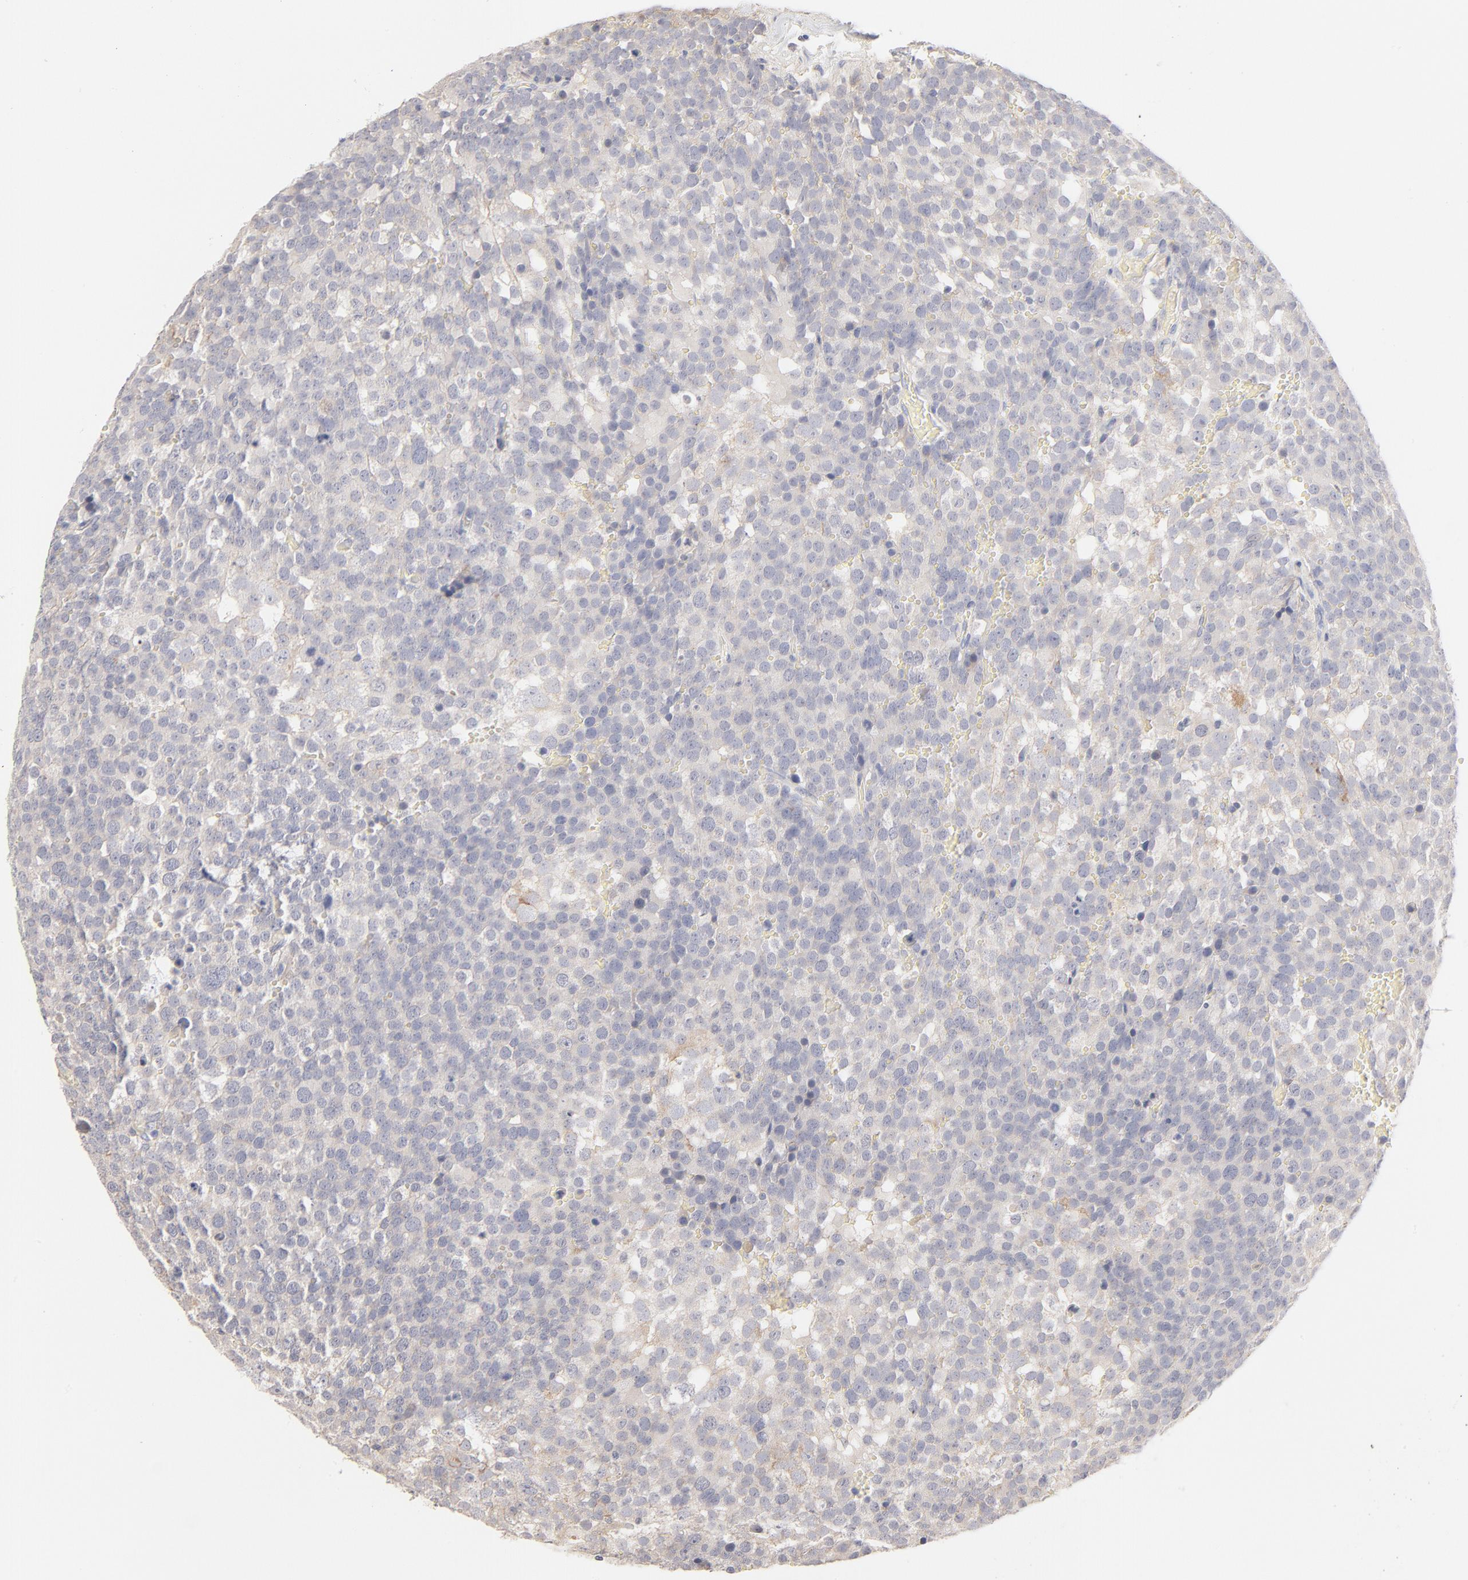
{"staining": {"intensity": "negative", "quantity": "none", "location": "none"}, "tissue": "testis cancer", "cell_type": "Tumor cells", "image_type": "cancer", "snomed": [{"axis": "morphology", "description": "Seminoma, NOS"}, {"axis": "topography", "description": "Testis"}], "caption": "Histopathology image shows no significant protein positivity in tumor cells of testis cancer (seminoma).", "gene": "NKX2-2", "patient": {"sex": "male", "age": 71}}